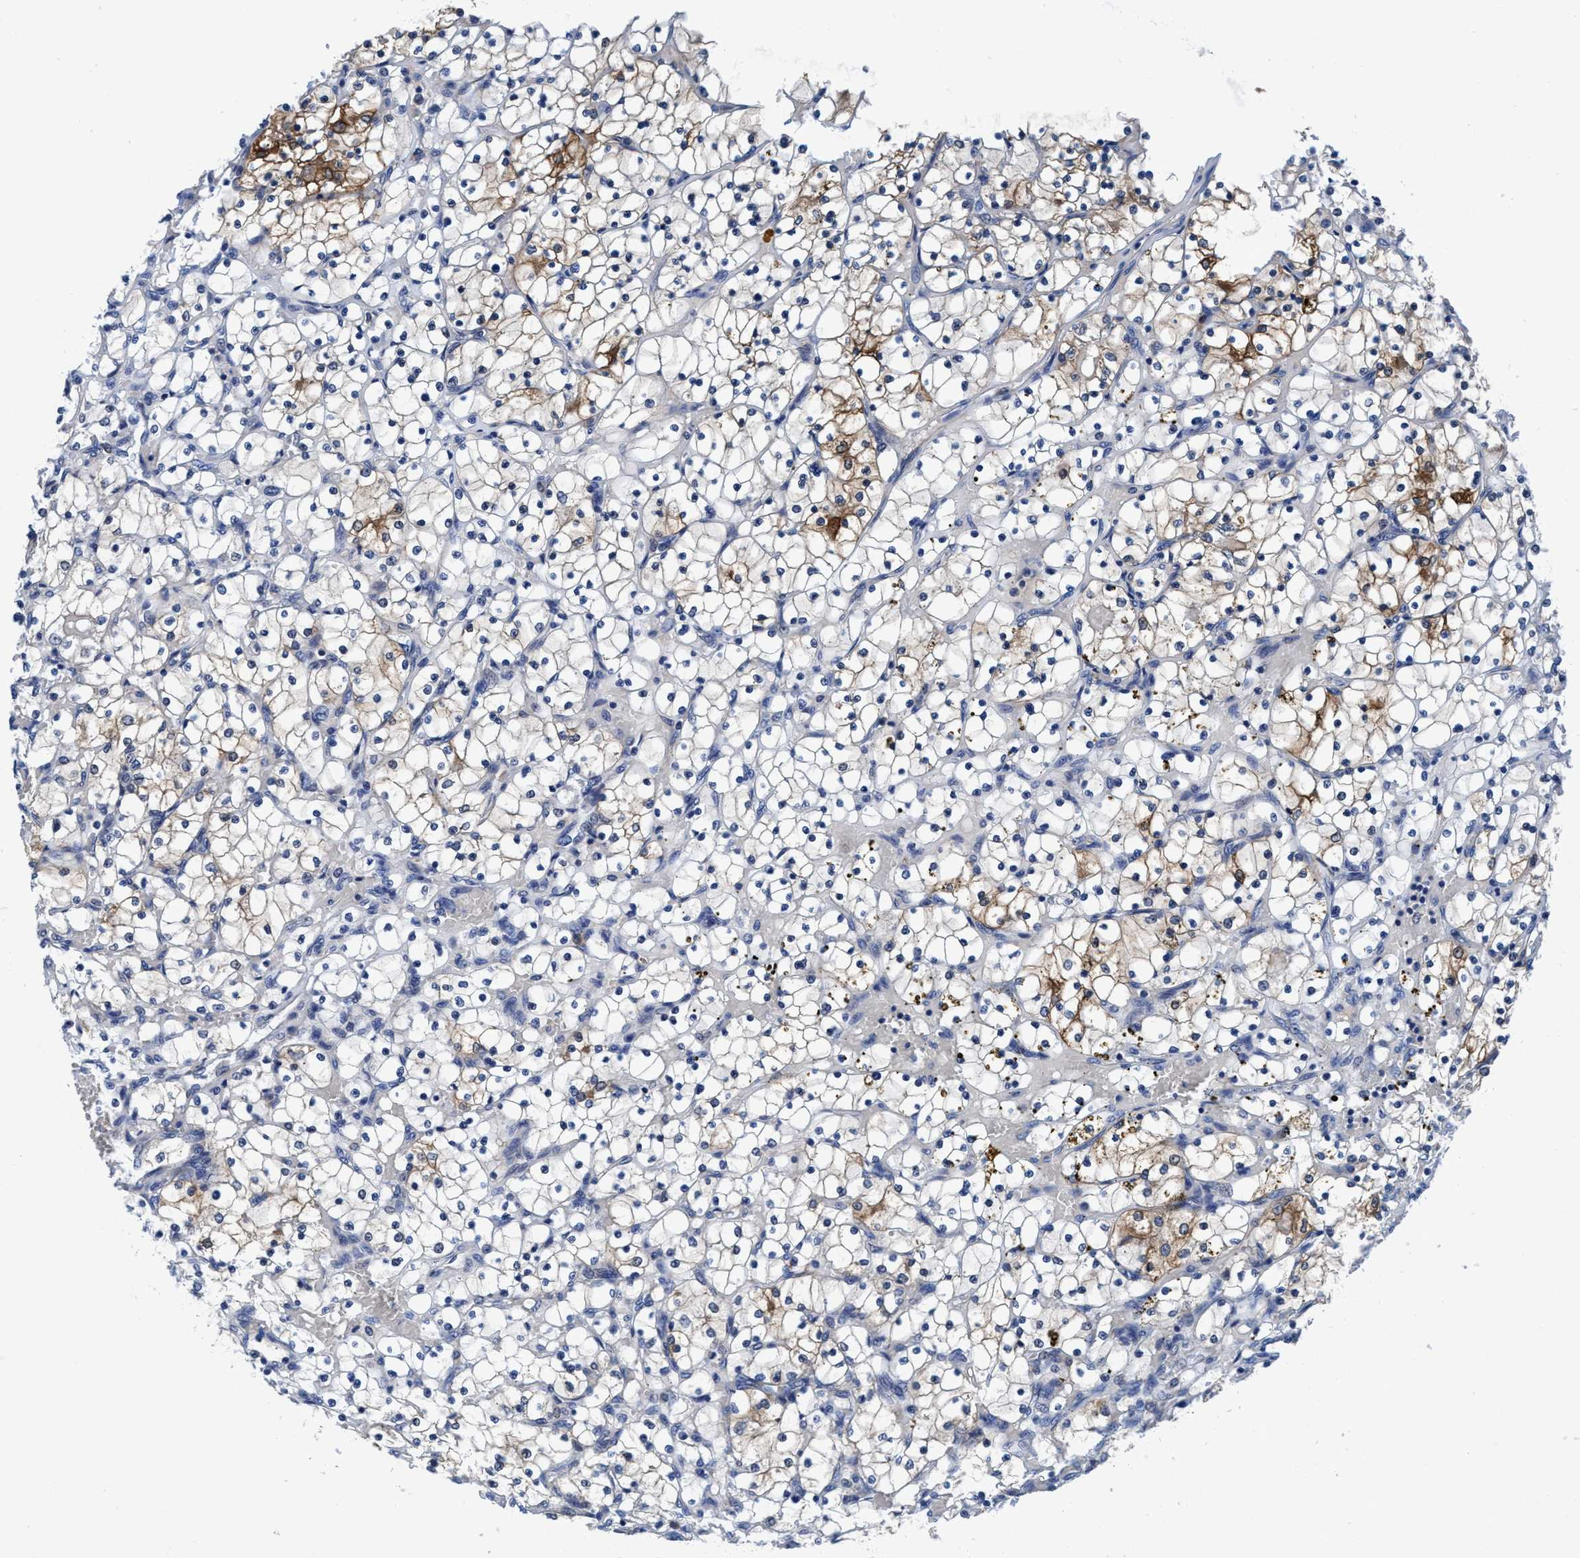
{"staining": {"intensity": "moderate", "quantity": "<25%", "location": "cytoplasmic/membranous"}, "tissue": "renal cancer", "cell_type": "Tumor cells", "image_type": "cancer", "snomed": [{"axis": "morphology", "description": "Adenocarcinoma, NOS"}, {"axis": "topography", "description": "Kidney"}], "caption": "Renal cancer was stained to show a protein in brown. There is low levels of moderate cytoplasmic/membranous expression in approximately <25% of tumor cells.", "gene": "TMEM94", "patient": {"sex": "female", "age": 69}}